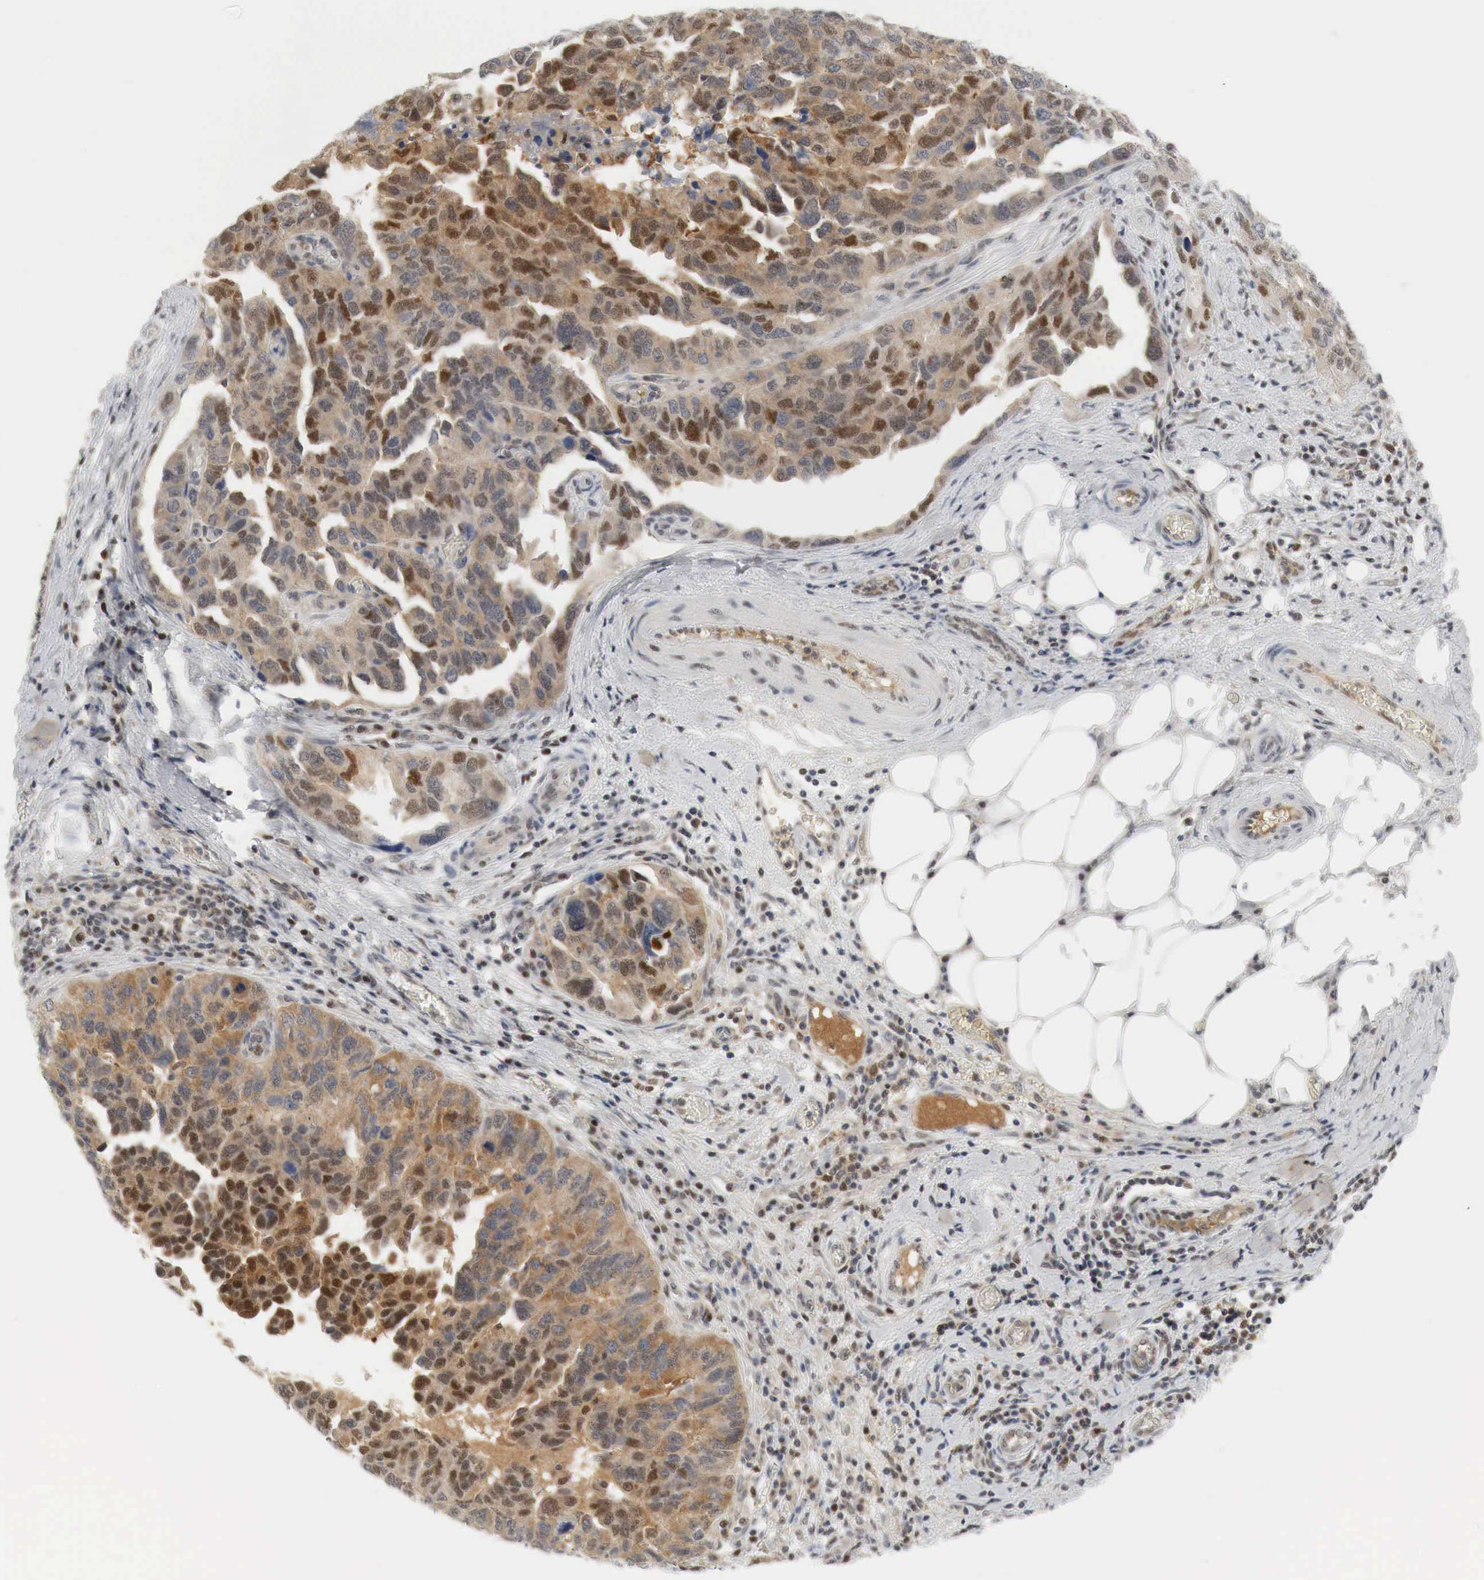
{"staining": {"intensity": "strong", "quantity": "25%-75%", "location": "cytoplasmic/membranous,nuclear"}, "tissue": "ovarian cancer", "cell_type": "Tumor cells", "image_type": "cancer", "snomed": [{"axis": "morphology", "description": "Cystadenocarcinoma, serous, NOS"}, {"axis": "topography", "description": "Ovary"}], "caption": "Immunohistochemical staining of human serous cystadenocarcinoma (ovarian) shows strong cytoplasmic/membranous and nuclear protein expression in approximately 25%-75% of tumor cells. The protein of interest is shown in brown color, while the nuclei are stained blue.", "gene": "MYC", "patient": {"sex": "female", "age": 64}}